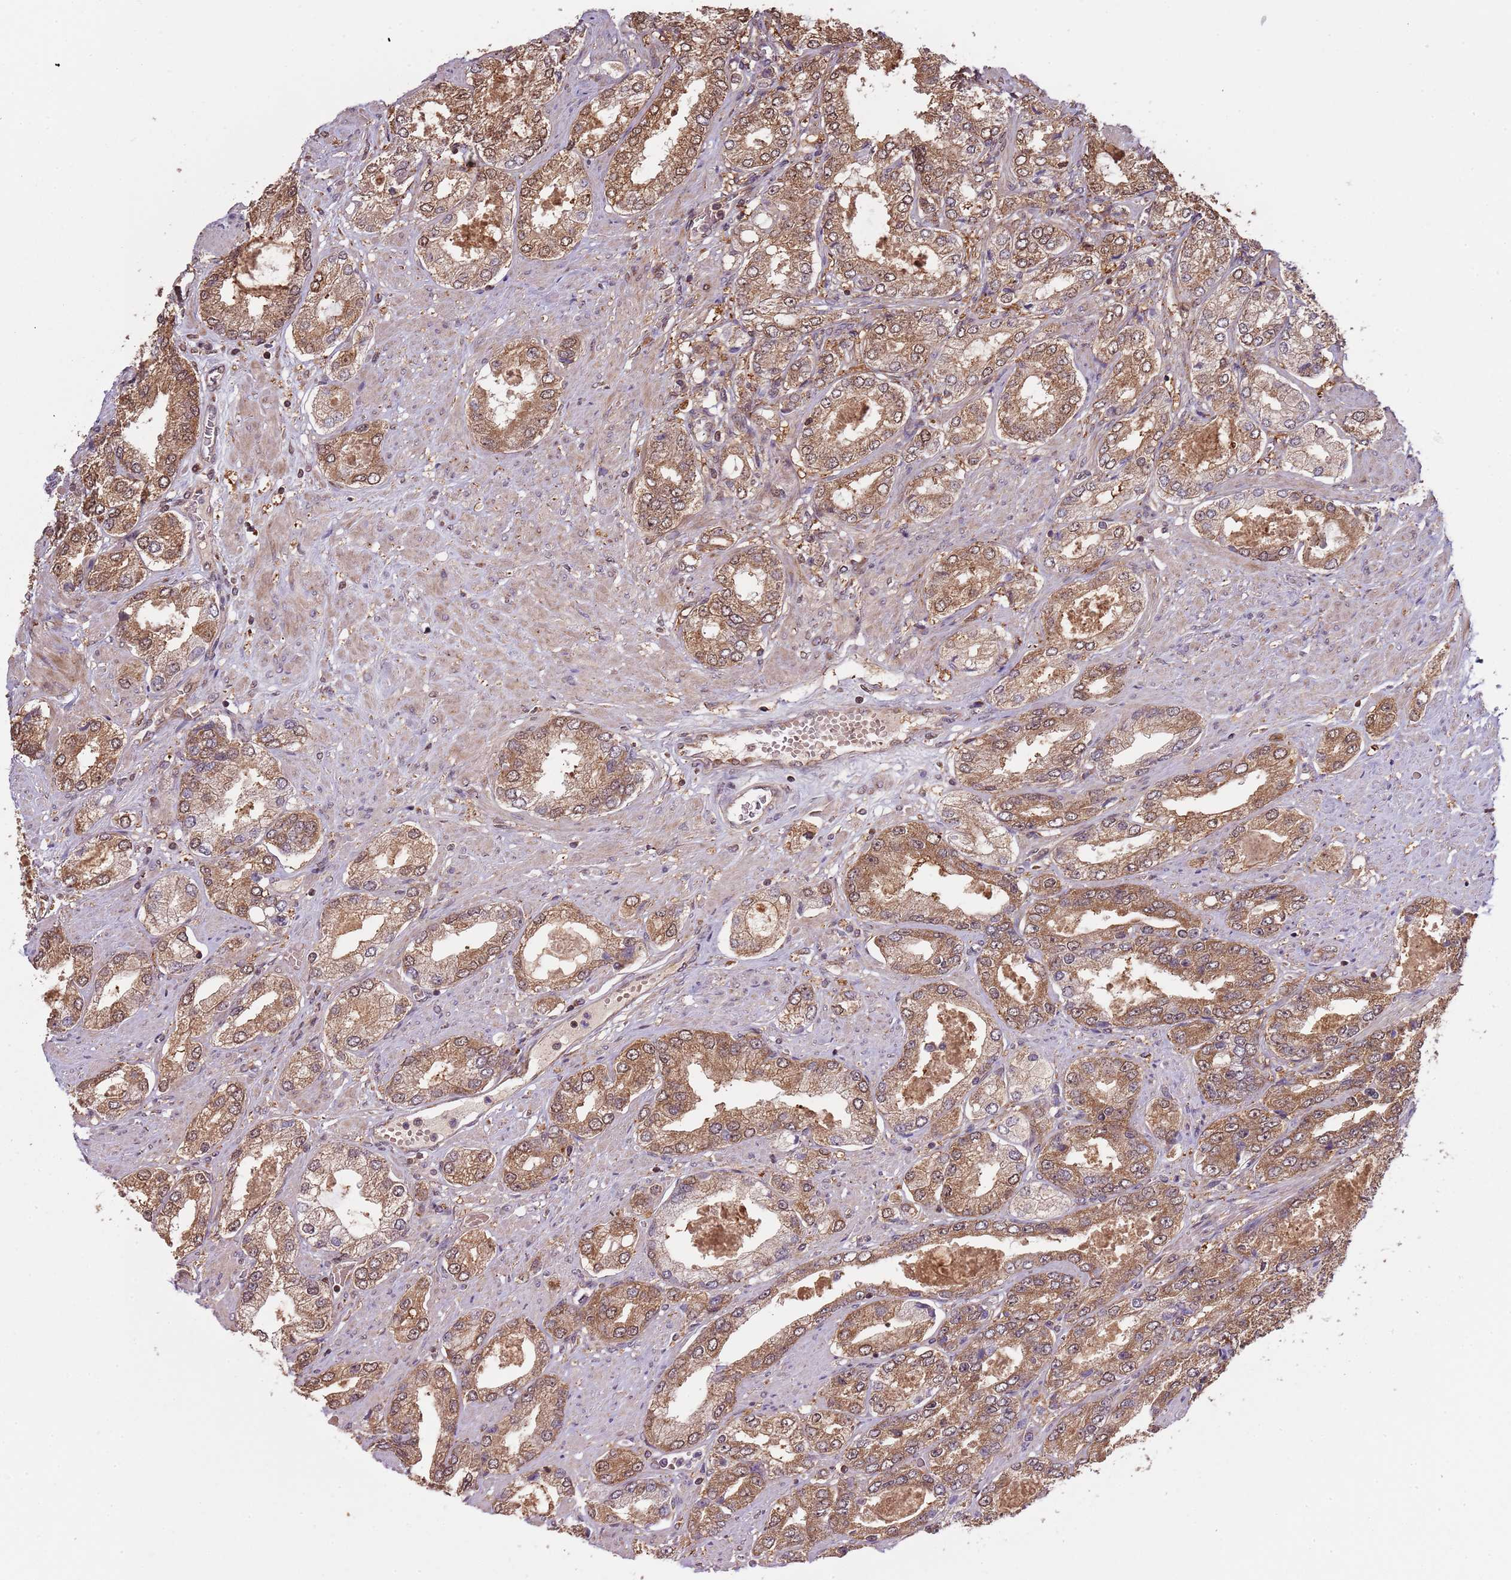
{"staining": {"intensity": "moderate", "quantity": ">75%", "location": "cytoplasmic/membranous,nuclear"}, "tissue": "prostate cancer", "cell_type": "Tumor cells", "image_type": "cancer", "snomed": [{"axis": "morphology", "description": "Adenocarcinoma, High grade"}, {"axis": "topography", "description": "Prostate"}], "caption": "Prostate cancer stained with a protein marker displays moderate staining in tumor cells.", "gene": "IL17RD", "patient": {"sex": "male", "age": 68}}